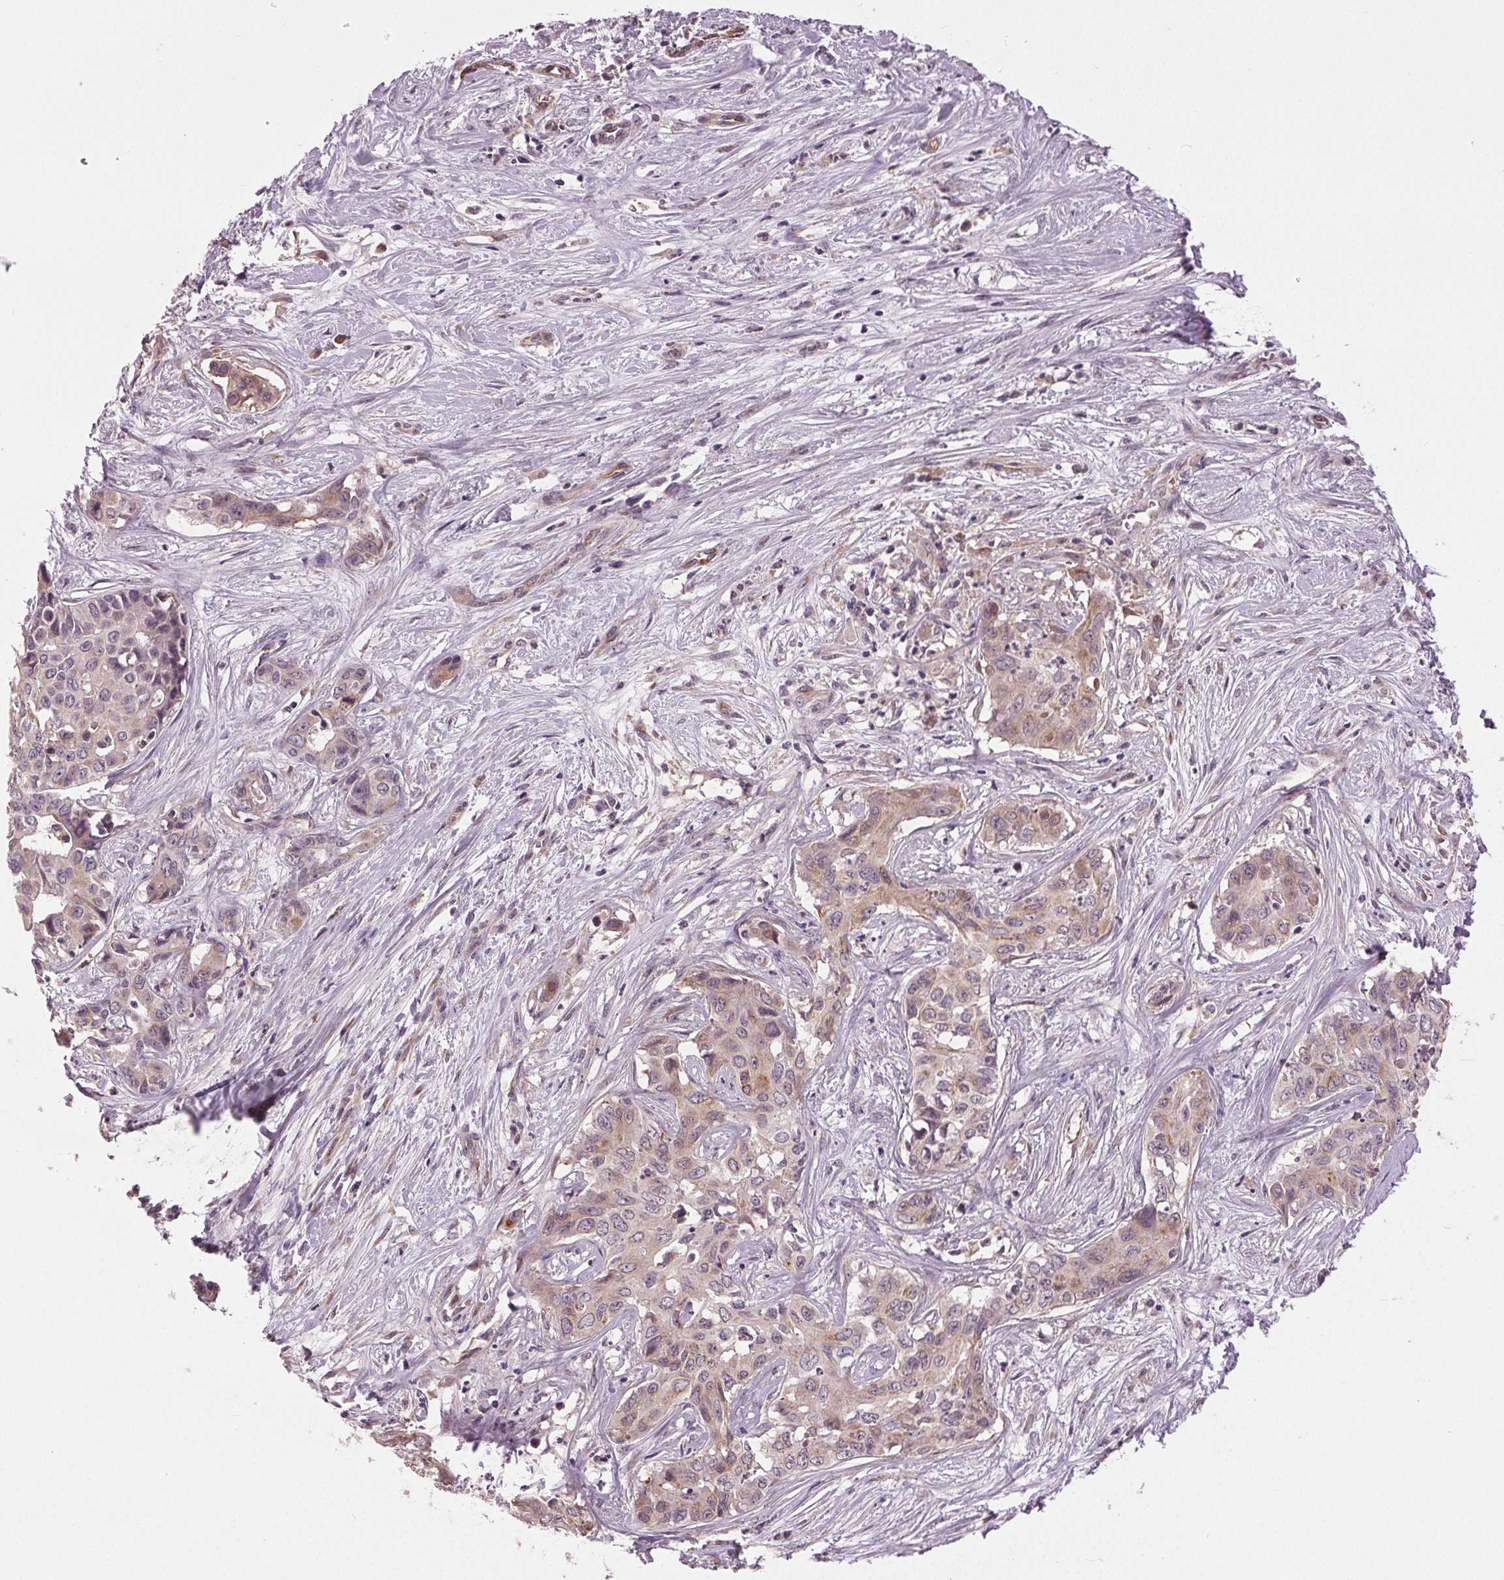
{"staining": {"intensity": "weak", "quantity": "25%-75%", "location": "cytoplasmic/membranous"}, "tissue": "liver cancer", "cell_type": "Tumor cells", "image_type": "cancer", "snomed": [{"axis": "morphology", "description": "Cholangiocarcinoma"}, {"axis": "topography", "description": "Liver"}], "caption": "Immunohistochemical staining of human liver cholangiocarcinoma reveals low levels of weak cytoplasmic/membranous staining in about 25%-75% of tumor cells. The protein of interest is stained brown, and the nuclei are stained in blue (DAB IHC with brightfield microscopy, high magnification).", "gene": "BSDC1", "patient": {"sex": "female", "age": 65}}